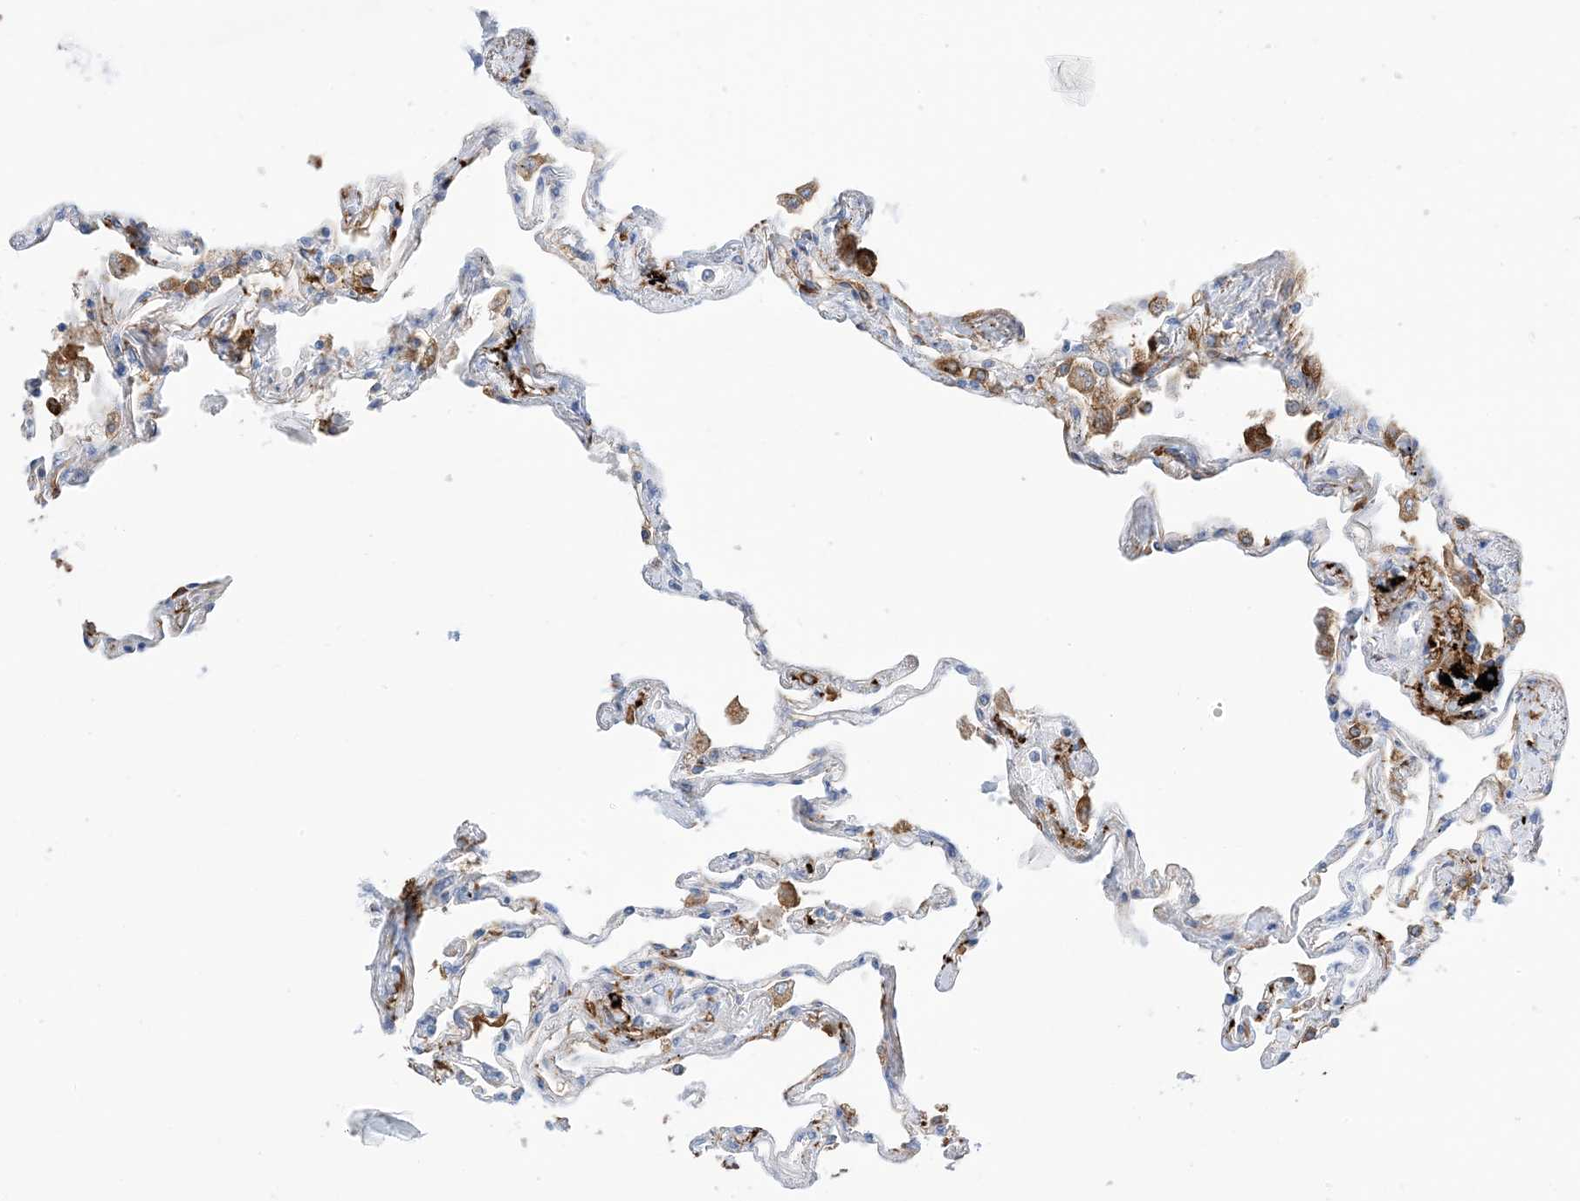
{"staining": {"intensity": "moderate", "quantity": "<25%", "location": "cytoplasmic/membranous"}, "tissue": "lung", "cell_type": "Alveolar cells", "image_type": "normal", "snomed": [{"axis": "morphology", "description": "Normal tissue, NOS"}, {"axis": "topography", "description": "Lung"}], "caption": "Immunohistochemical staining of unremarkable lung displays low levels of moderate cytoplasmic/membranous staining in approximately <25% of alveolar cells. The staining was performed using DAB to visualize the protein expression in brown, while the nuclei were stained in blue with hematoxylin (Magnification: 20x).", "gene": "DPH3", "patient": {"sex": "female", "age": 67}}